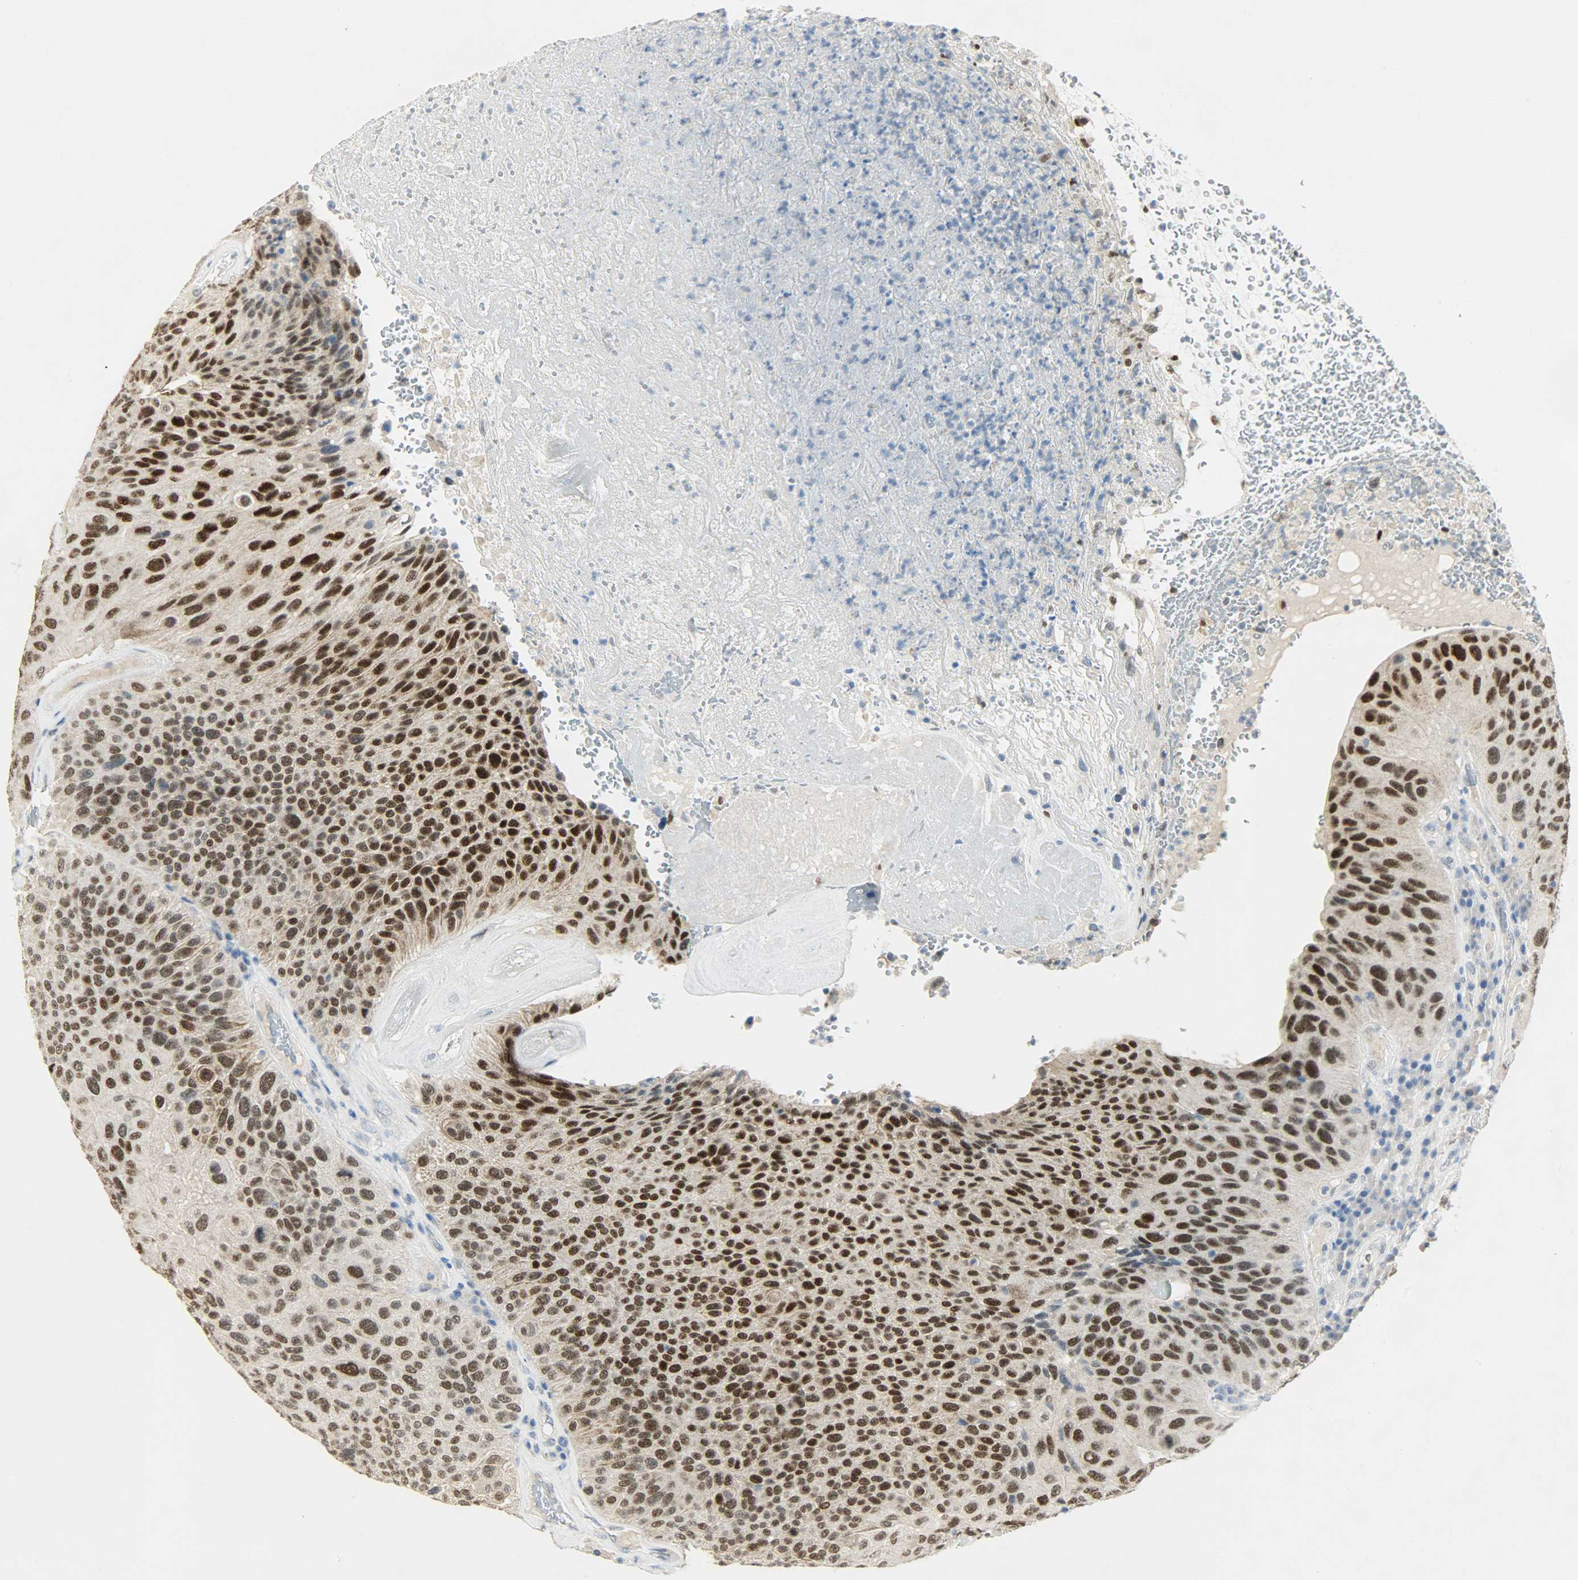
{"staining": {"intensity": "strong", "quantity": ">75%", "location": "cytoplasmic/membranous,nuclear"}, "tissue": "urothelial cancer", "cell_type": "Tumor cells", "image_type": "cancer", "snomed": [{"axis": "morphology", "description": "Urothelial carcinoma, High grade"}, {"axis": "topography", "description": "Urinary bladder"}], "caption": "This image exhibits immunohistochemistry staining of human urothelial cancer, with high strong cytoplasmic/membranous and nuclear expression in approximately >75% of tumor cells.", "gene": "PPARG", "patient": {"sex": "male", "age": 66}}